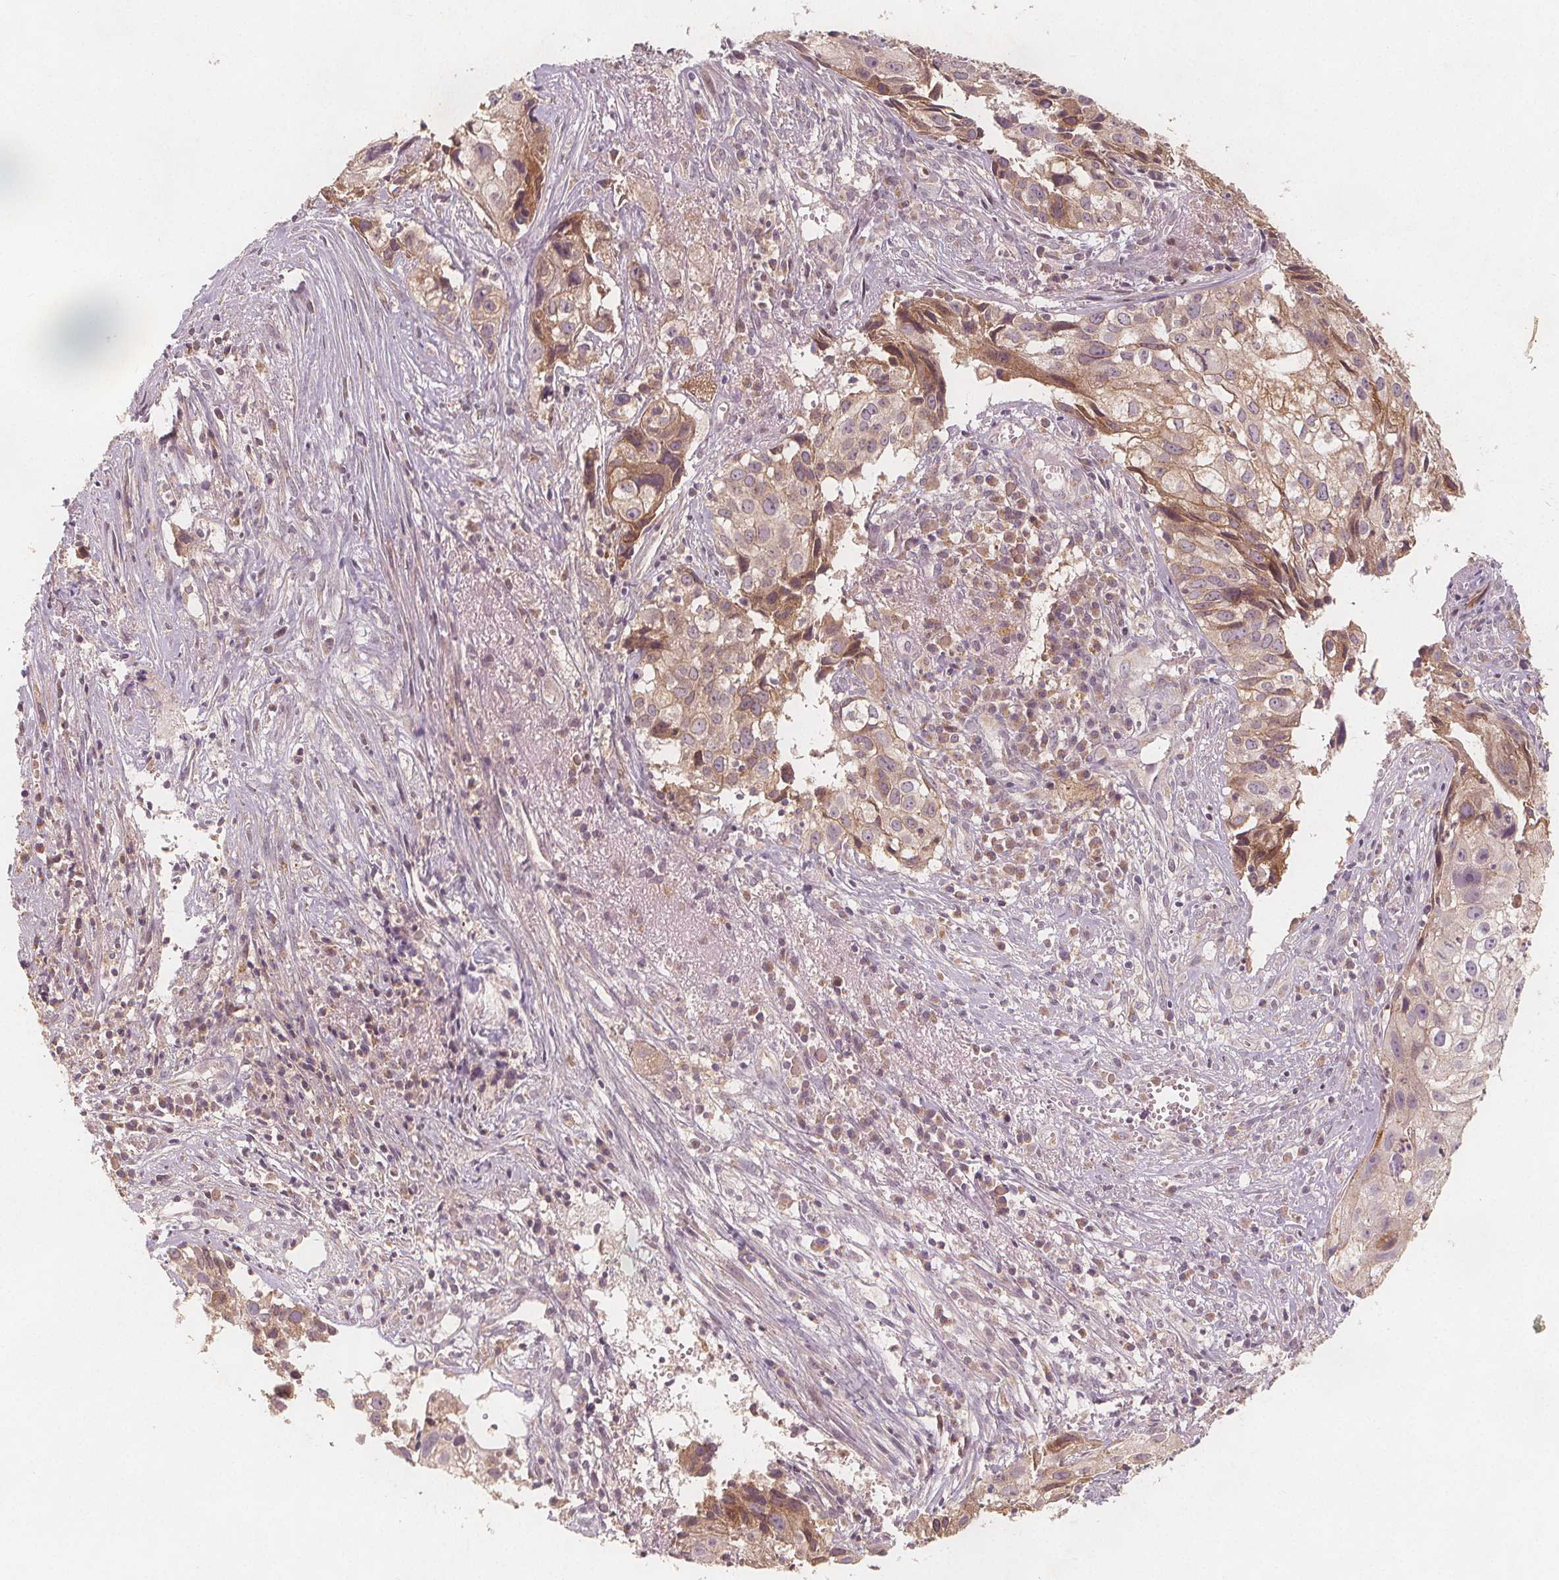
{"staining": {"intensity": "weak", "quantity": ">75%", "location": "cytoplasmic/membranous"}, "tissue": "cervical cancer", "cell_type": "Tumor cells", "image_type": "cancer", "snomed": [{"axis": "morphology", "description": "Squamous cell carcinoma, NOS"}, {"axis": "topography", "description": "Cervix"}], "caption": "This photomicrograph shows immunohistochemistry (IHC) staining of human cervical squamous cell carcinoma, with low weak cytoplasmic/membranous staining in approximately >75% of tumor cells.", "gene": "NCSTN", "patient": {"sex": "female", "age": 53}}